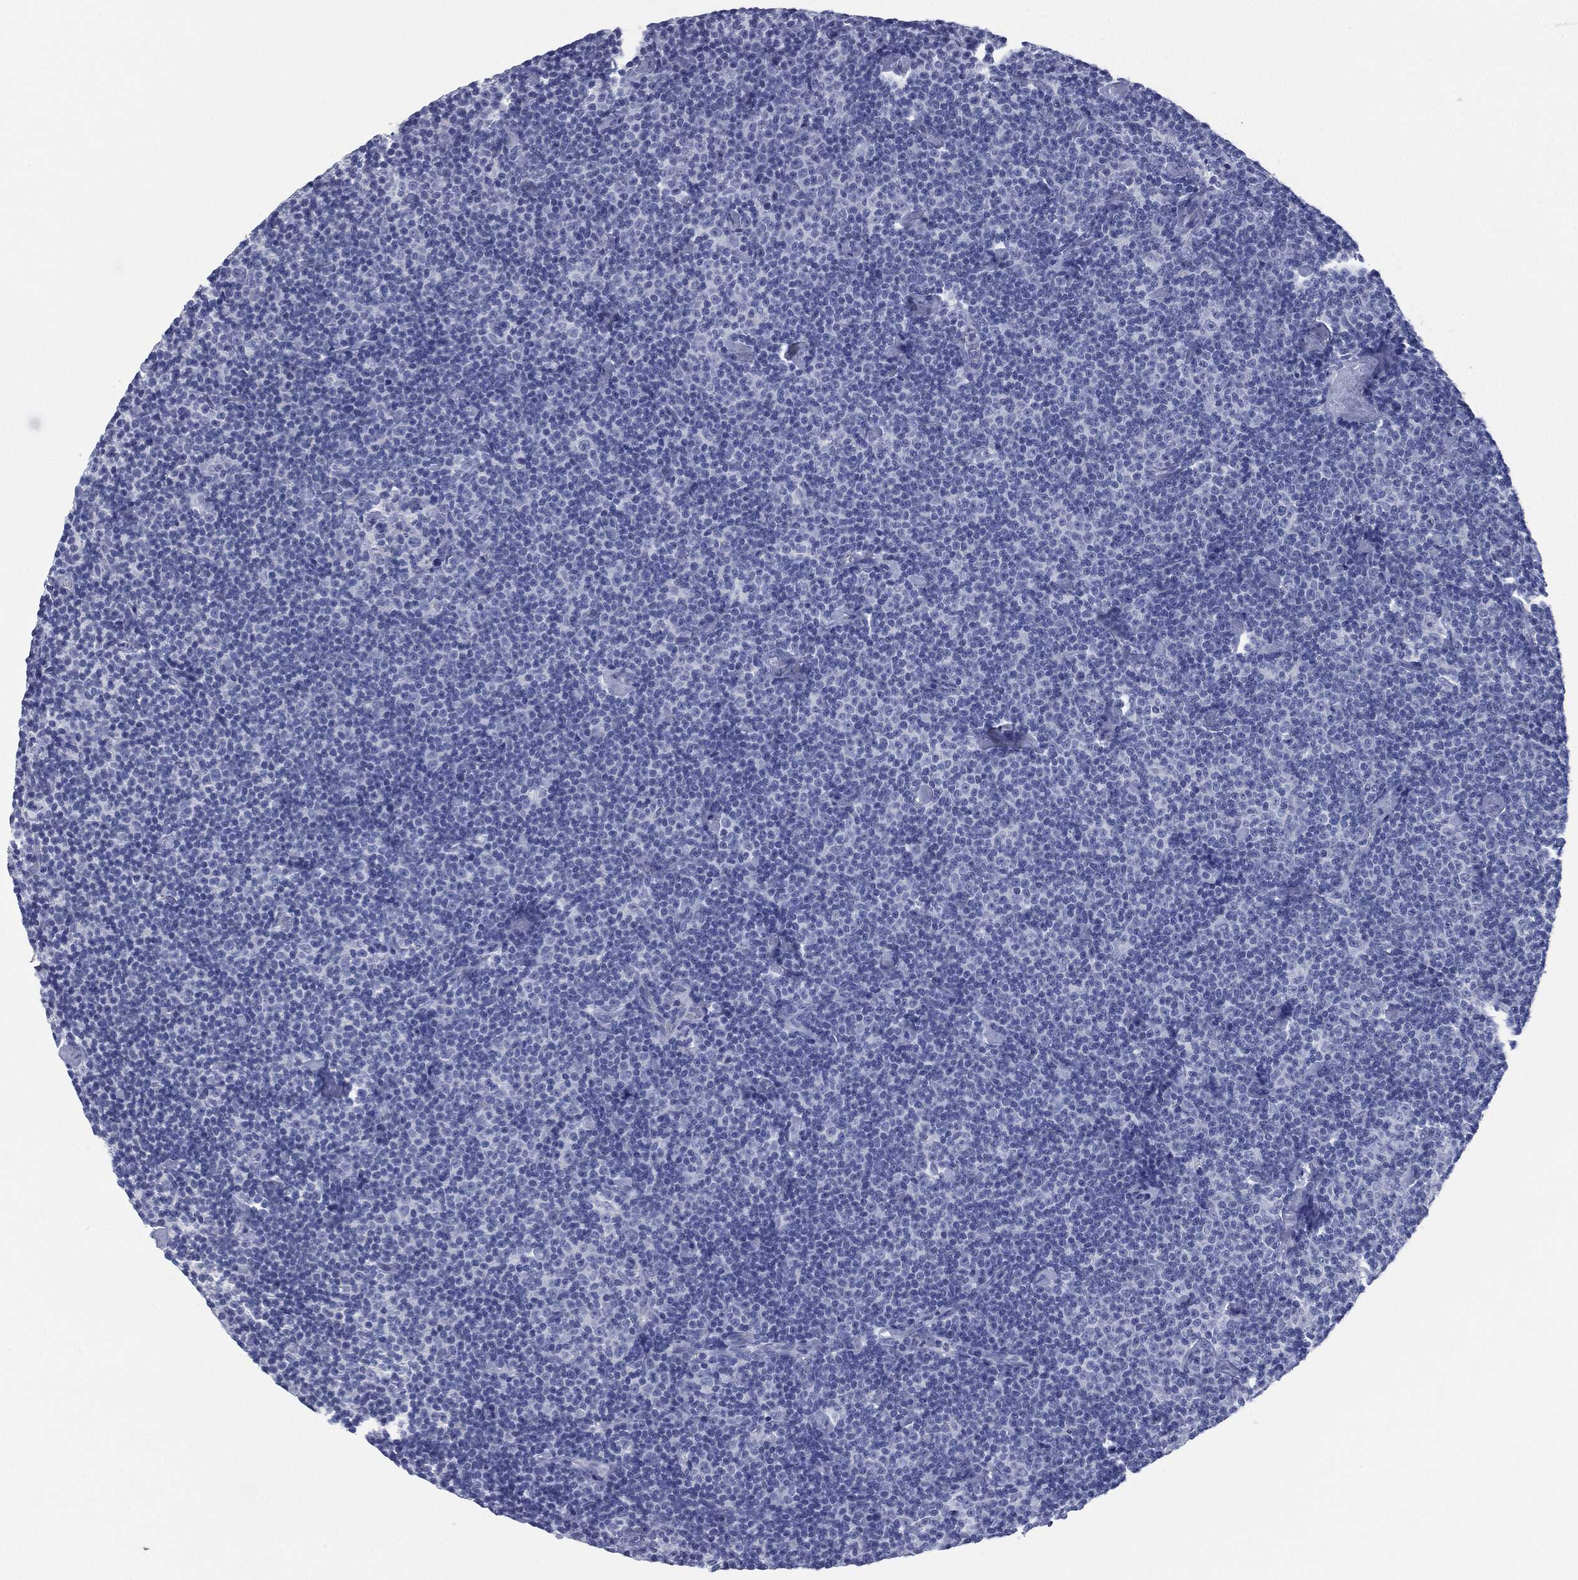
{"staining": {"intensity": "negative", "quantity": "none", "location": "none"}, "tissue": "lymphoma", "cell_type": "Tumor cells", "image_type": "cancer", "snomed": [{"axis": "morphology", "description": "Malignant lymphoma, non-Hodgkin's type, Low grade"}, {"axis": "topography", "description": "Lymph node"}], "caption": "DAB (3,3'-diaminobenzidine) immunohistochemical staining of human malignant lymphoma, non-Hodgkin's type (low-grade) shows no significant positivity in tumor cells.", "gene": "MUC16", "patient": {"sex": "male", "age": 81}}